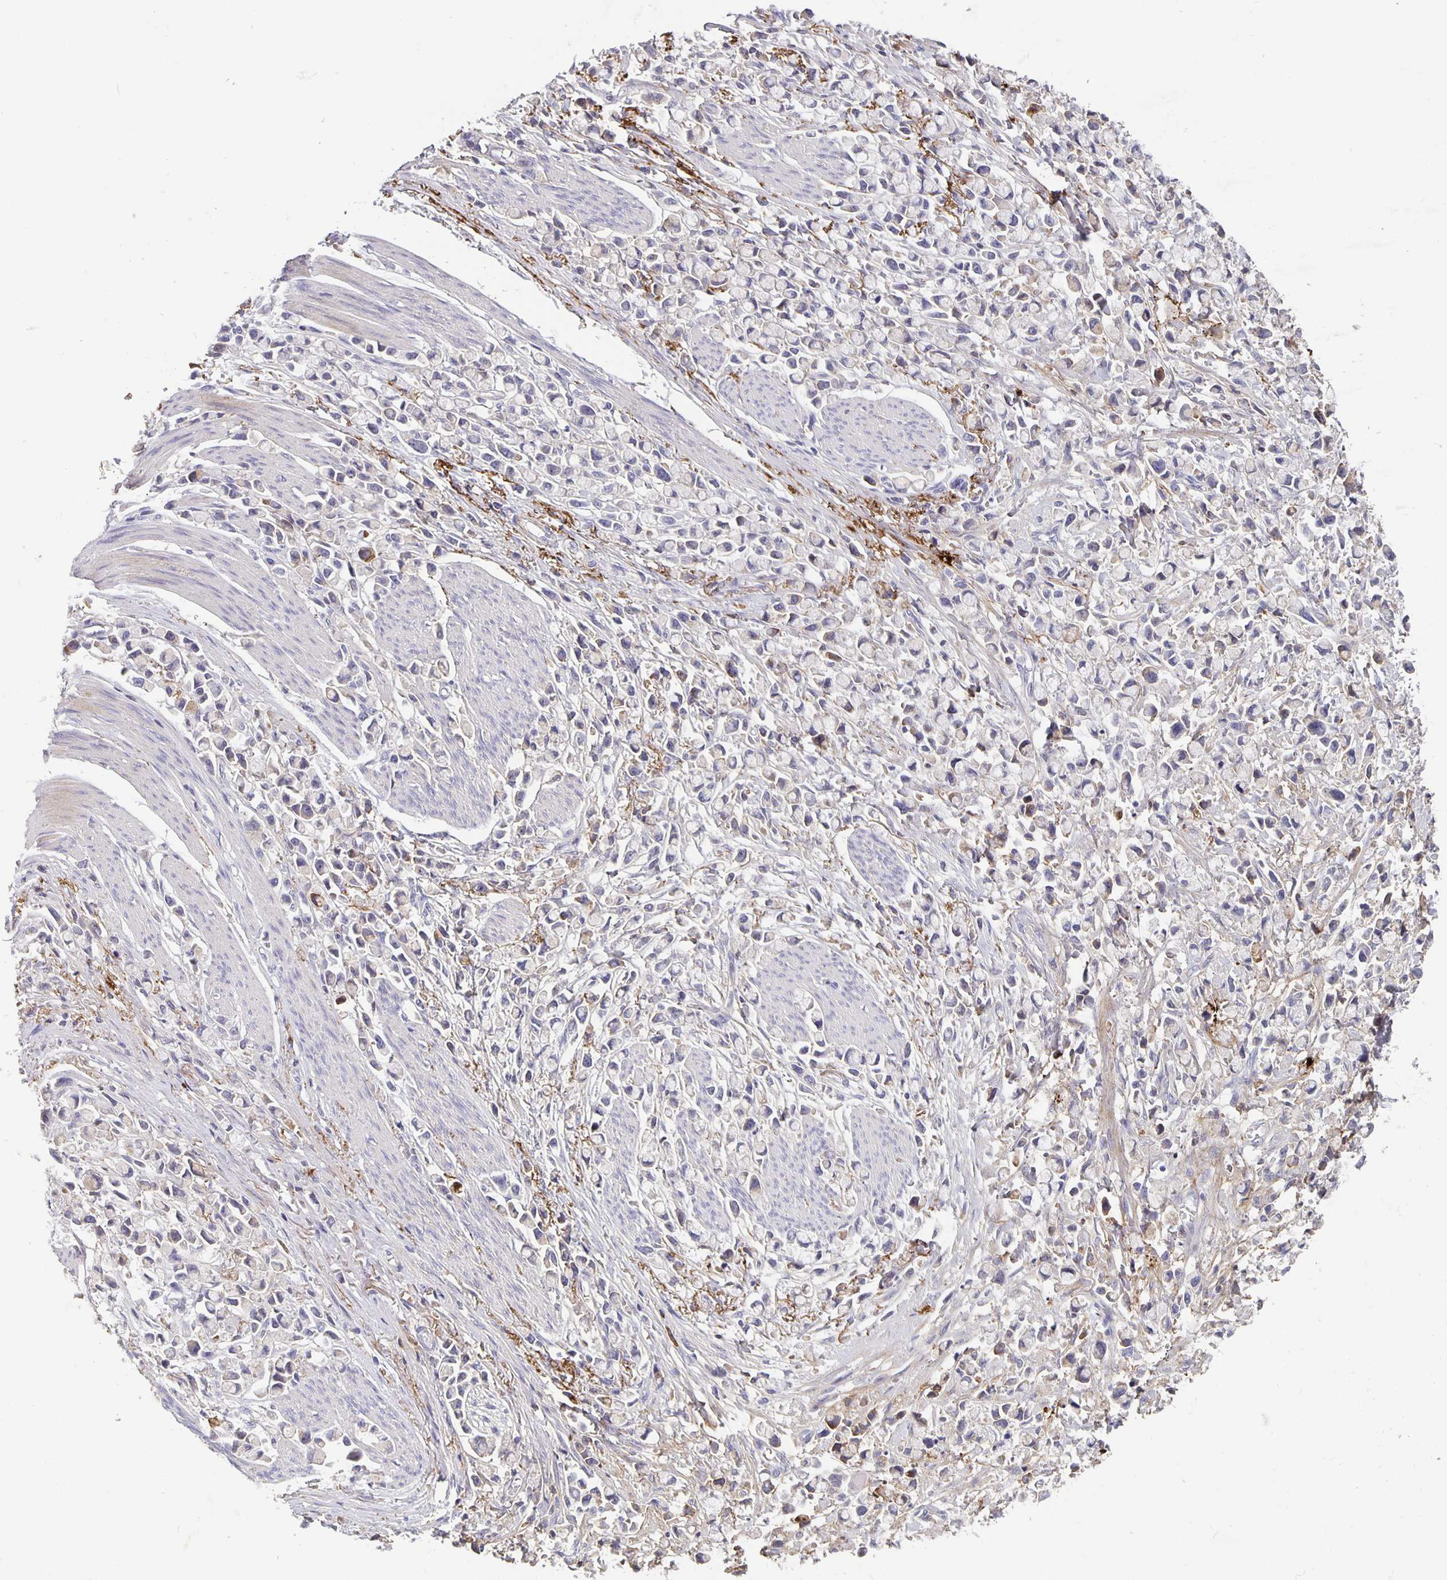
{"staining": {"intensity": "negative", "quantity": "none", "location": "none"}, "tissue": "stomach cancer", "cell_type": "Tumor cells", "image_type": "cancer", "snomed": [{"axis": "morphology", "description": "Adenocarcinoma, NOS"}, {"axis": "topography", "description": "Stomach"}], "caption": "Tumor cells are negative for protein expression in human stomach adenocarcinoma.", "gene": "GDF15", "patient": {"sex": "female", "age": 81}}